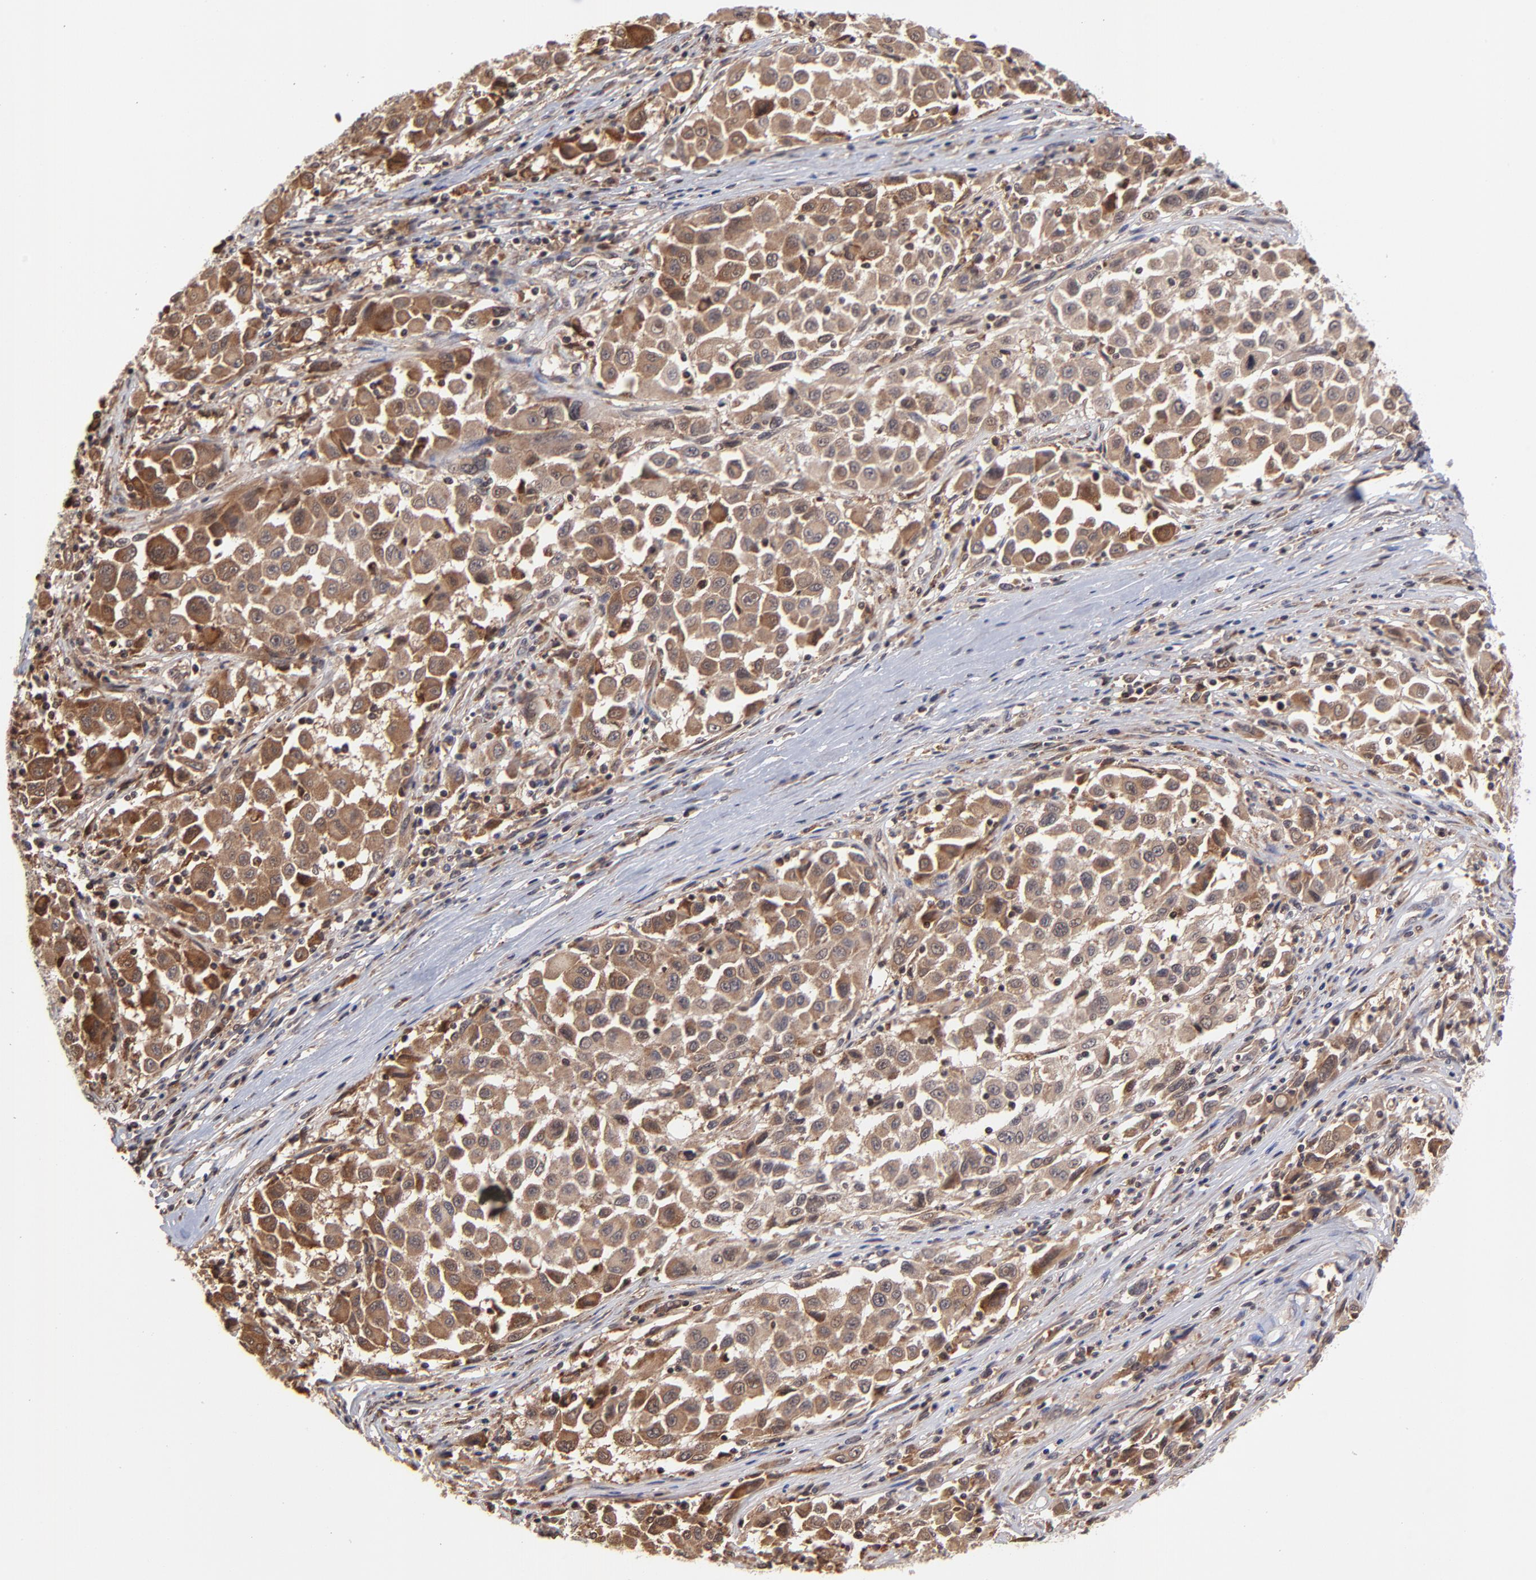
{"staining": {"intensity": "moderate", "quantity": ">75%", "location": "cytoplasmic/membranous"}, "tissue": "melanoma", "cell_type": "Tumor cells", "image_type": "cancer", "snomed": [{"axis": "morphology", "description": "Malignant melanoma, Metastatic site"}, {"axis": "topography", "description": "Lymph node"}], "caption": "Immunohistochemistry of human melanoma shows medium levels of moderate cytoplasmic/membranous positivity in approximately >75% of tumor cells.", "gene": "UBE2L6", "patient": {"sex": "male", "age": 61}}